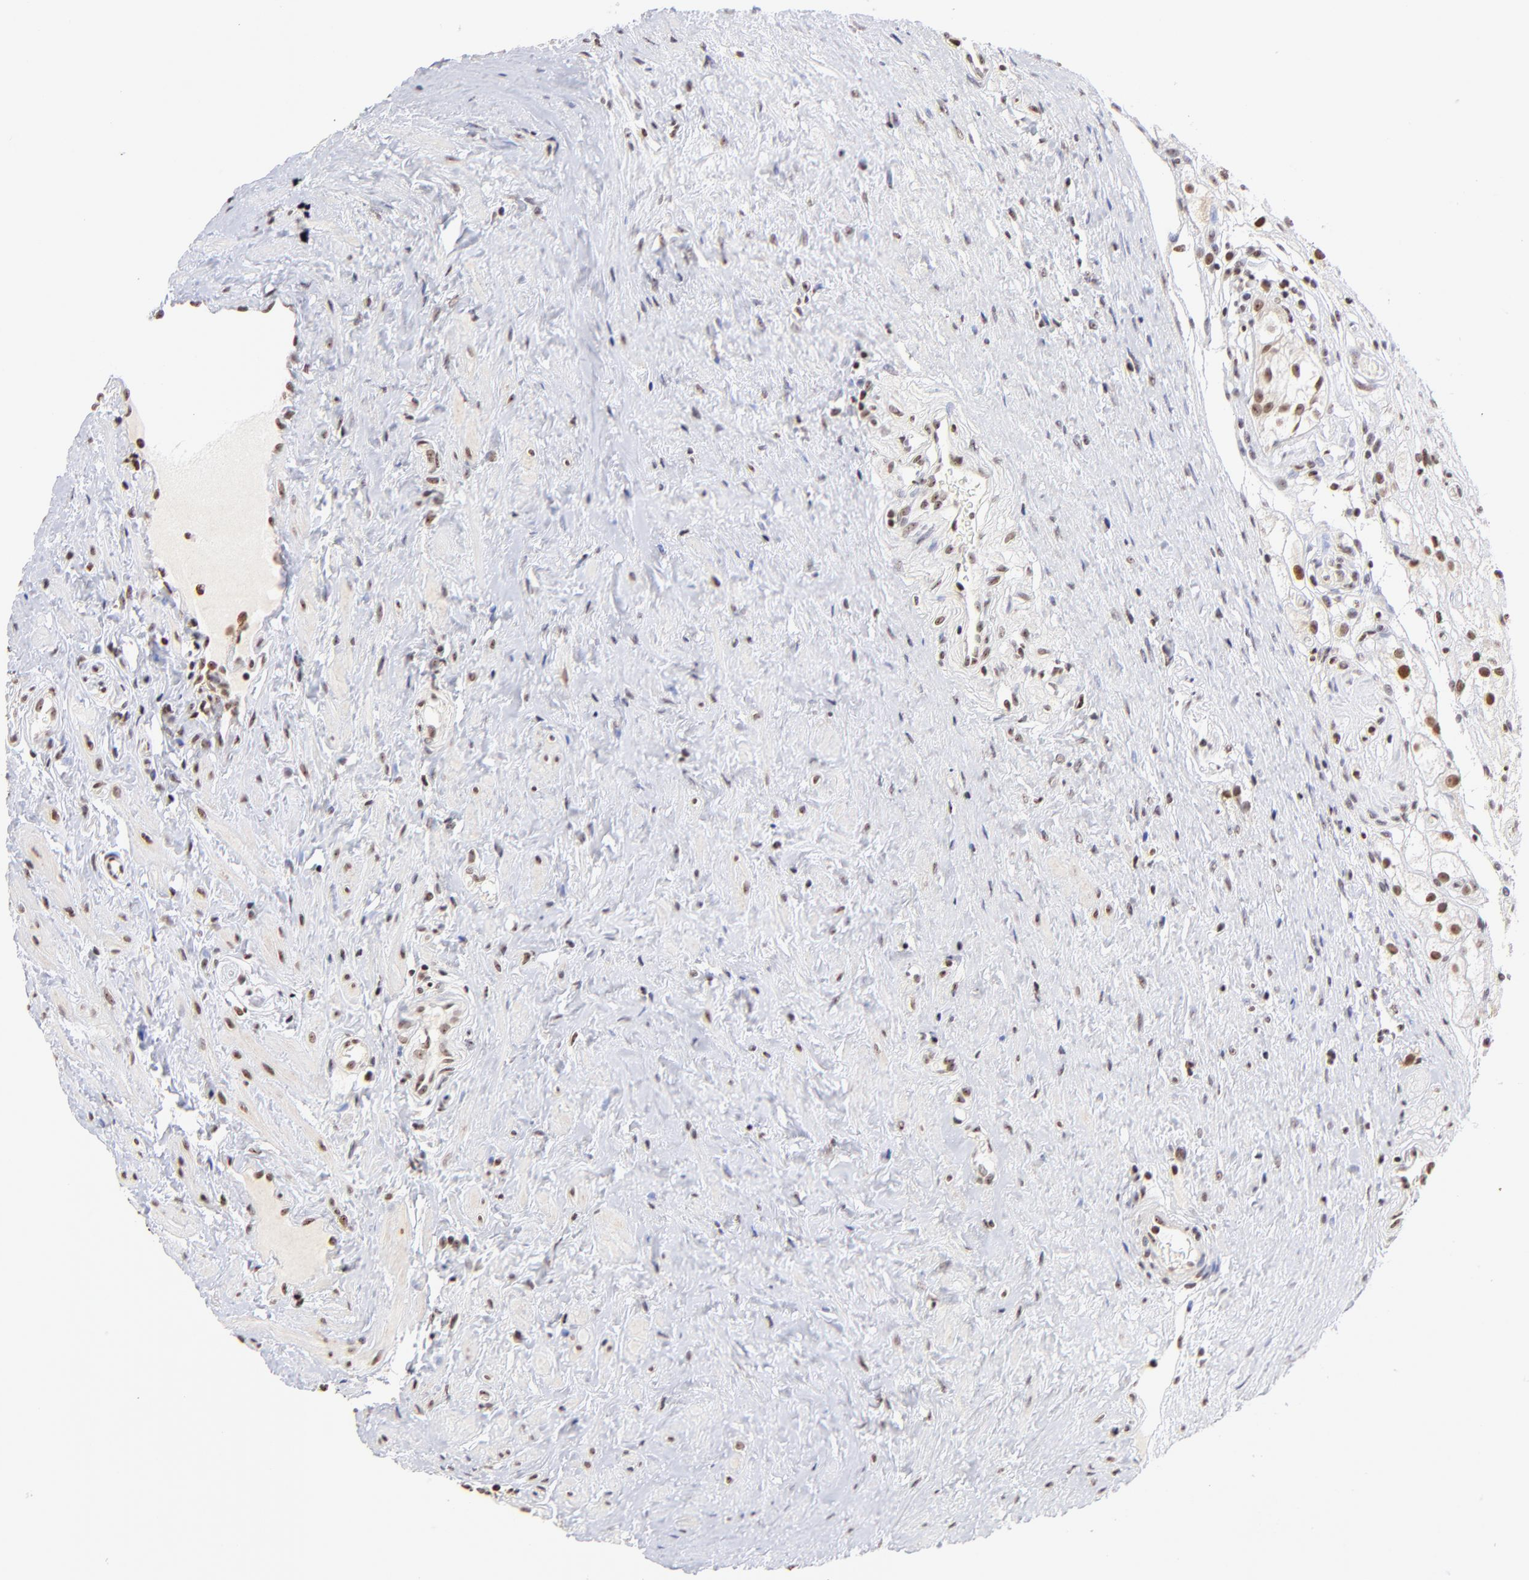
{"staining": {"intensity": "strong", "quantity": ">75%", "location": "nuclear"}, "tissue": "testis cancer", "cell_type": "Tumor cells", "image_type": "cancer", "snomed": [{"axis": "morphology", "description": "Seminoma, NOS"}, {"axis": "topography", "description": "Testis"}], "caption": "DAB (3,3'-diaminobenzidine) immunohistochemical staining of human seminoma (testis) exhibits strong nuclear protein staining in about >75% of tumor cells.", "gene": "ZNF670", "patient": {"sex": "male", "age": 35}}